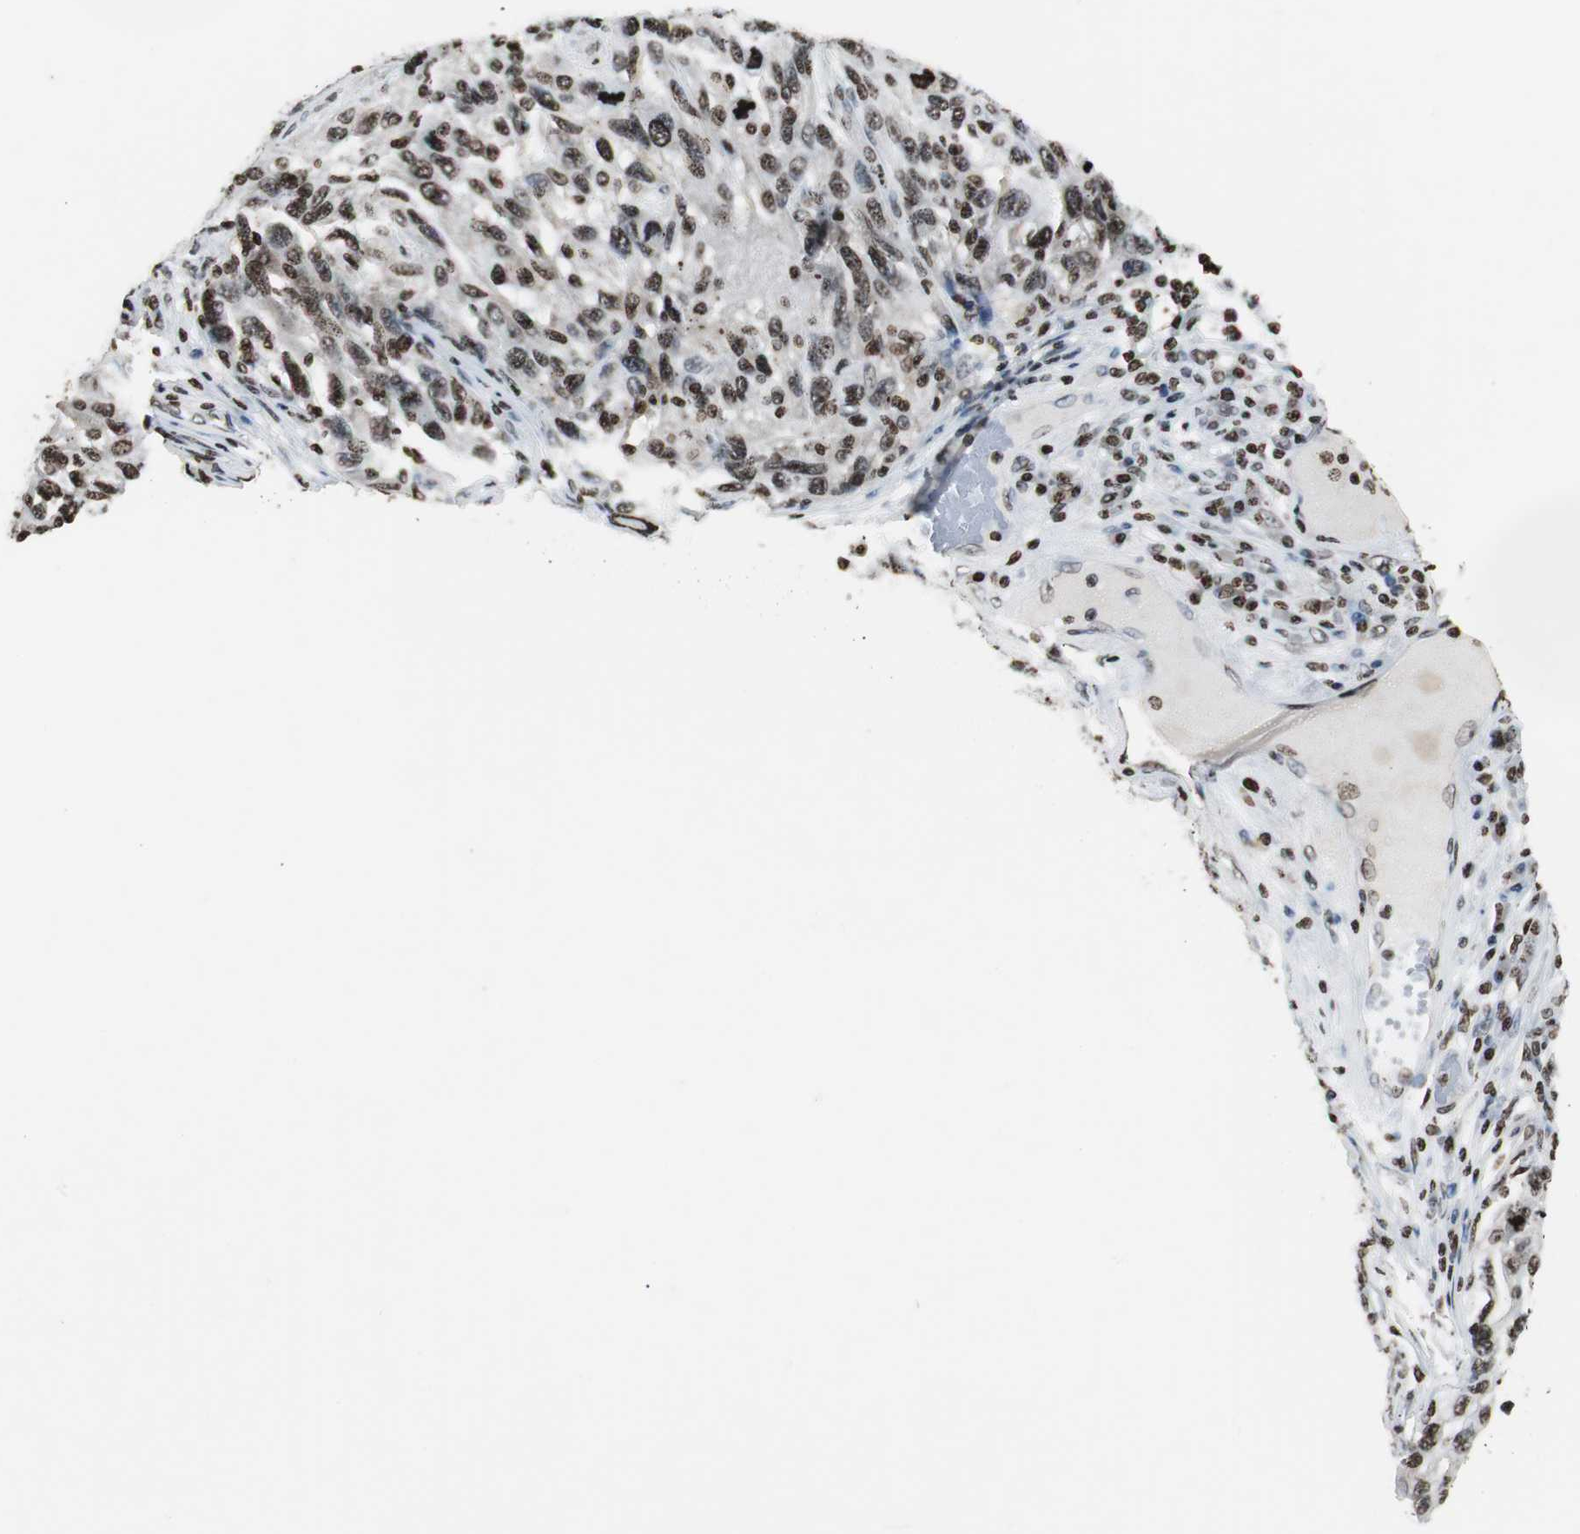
{"staining": {"intensity": "strong", "quantity": ">75%", "location": "nuclear"}, "tissue": "melanoma", "cell_type": "Tumor cells", "image_type": "cancer", "snomed": [{"axis": "morphology", "description": "Malignant melanoma, NOS"}, {"axis": "topography", "description": "Skin"}], "caption": "Immunohistochemical staining of melanoma demonstrates high levels of strong nuclear expression in about >75% of tumor cells. The protein is stained brown, and the nuclei are stained in blue (DAB IHC with brightfield microscopy, high magnification).", "gene": "PAXIP1", "patient": {"sex": "male", "age": 53}}